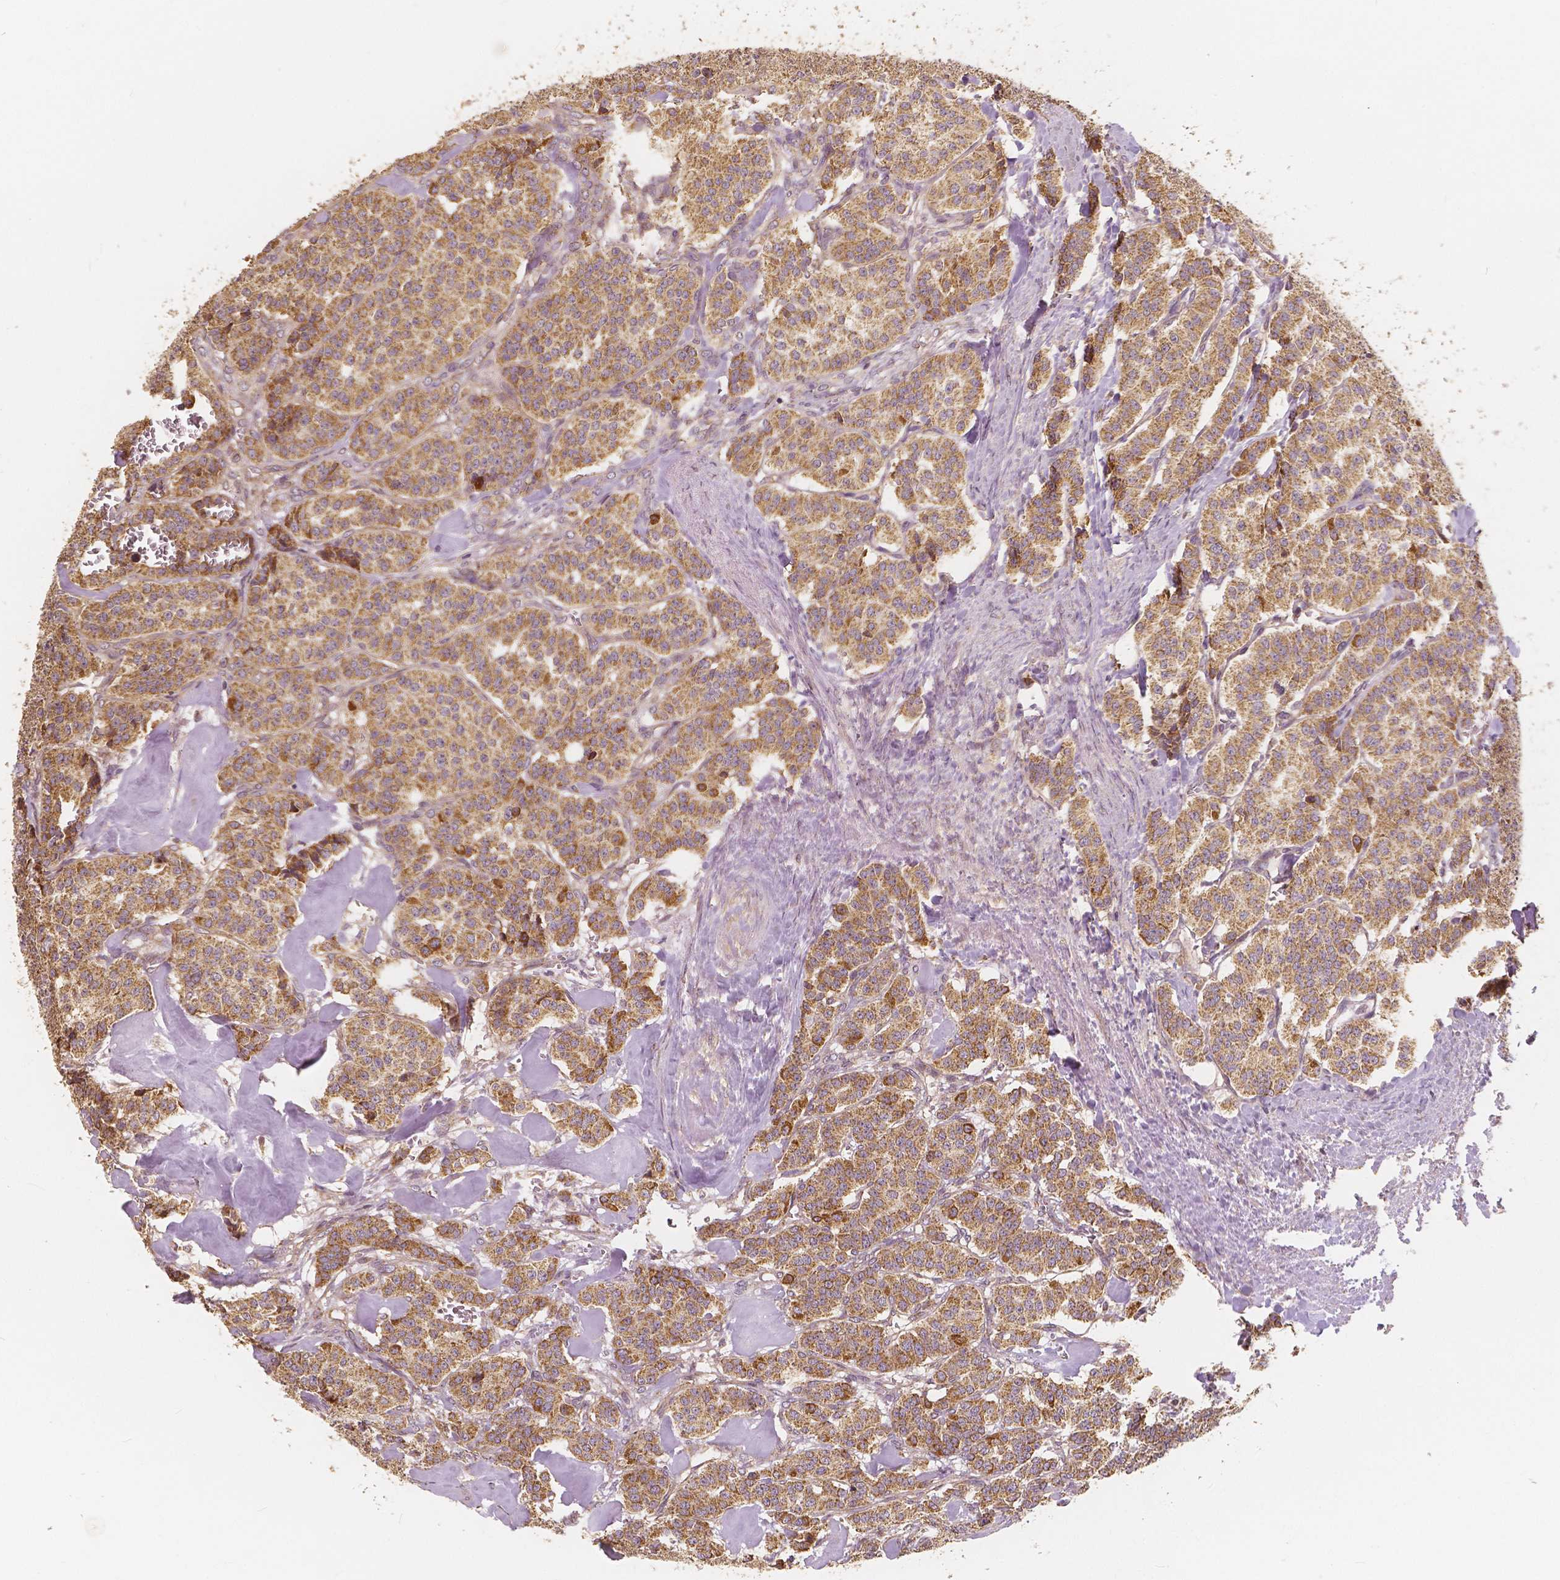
{"staining": {"intensity": "moderate", "quantity": ">75%", "location": "cytoplasmic/membranous"}, "tissue": "carcinoid", "cell_type": "Tumor cells", "image_type": "cancer", "snomed": [{"axis": "morphology", "description": "Normal tissue, NOS"}, {"axis": "morphology", "description": "Carcinoid, malignant, NOS"}, {"axis": "topography", "description": "Lung"}], "caption": "DAB (3,3'-diaminobenzidine) immunohistochemical staining of carcinoid displays moderate cytoplasmic/membranous protein staining in approximately >75% of tumor cells.", "gene": "PEX26", "patient": {"sex": "female", "age": 46}}